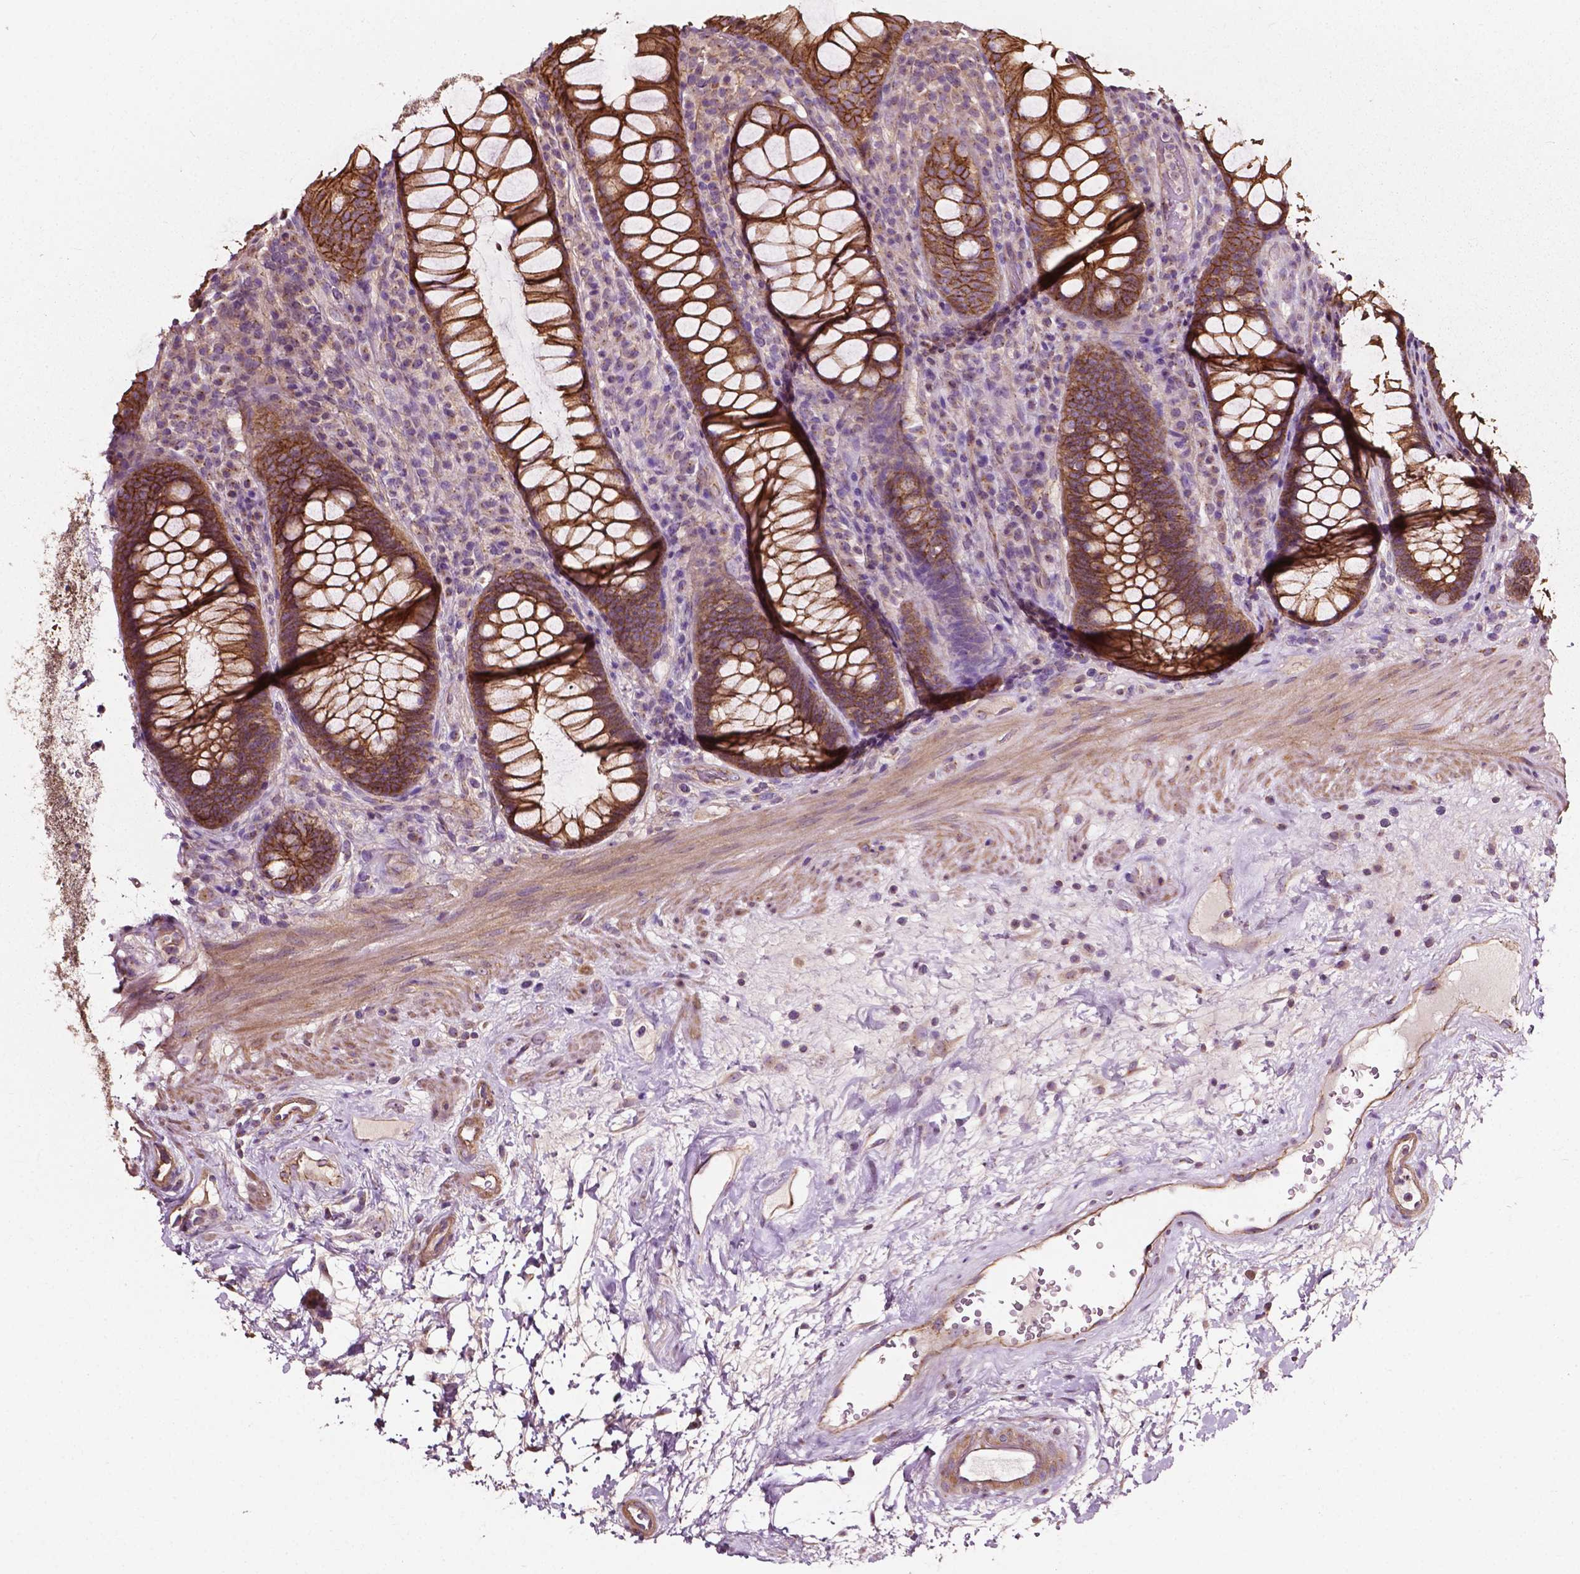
{"staining": {"intensity": "moderate", "quantity": ">75%", "location": "cytoplasmic/membranous"}, "tissue": "rectum", "cell_type": "Glandular cells", "image_type": "normal", "snomed": [{"axis": "morphology", "description": "Normal tissue, NOS"}, {"axis": "topography", "description": "Rectum"}], "caption": "Glandular cells display medium levels of moderate cytoplasmic/membranous positivity in about >75% of cells in normal rectum. The staining is performed using DAB brown chromogen to label protein expression. The nuclei are counter-stained blue using hematoxylin.", "gene": "ATG16L1", "patient": {"sex": "male", "age": 72}}